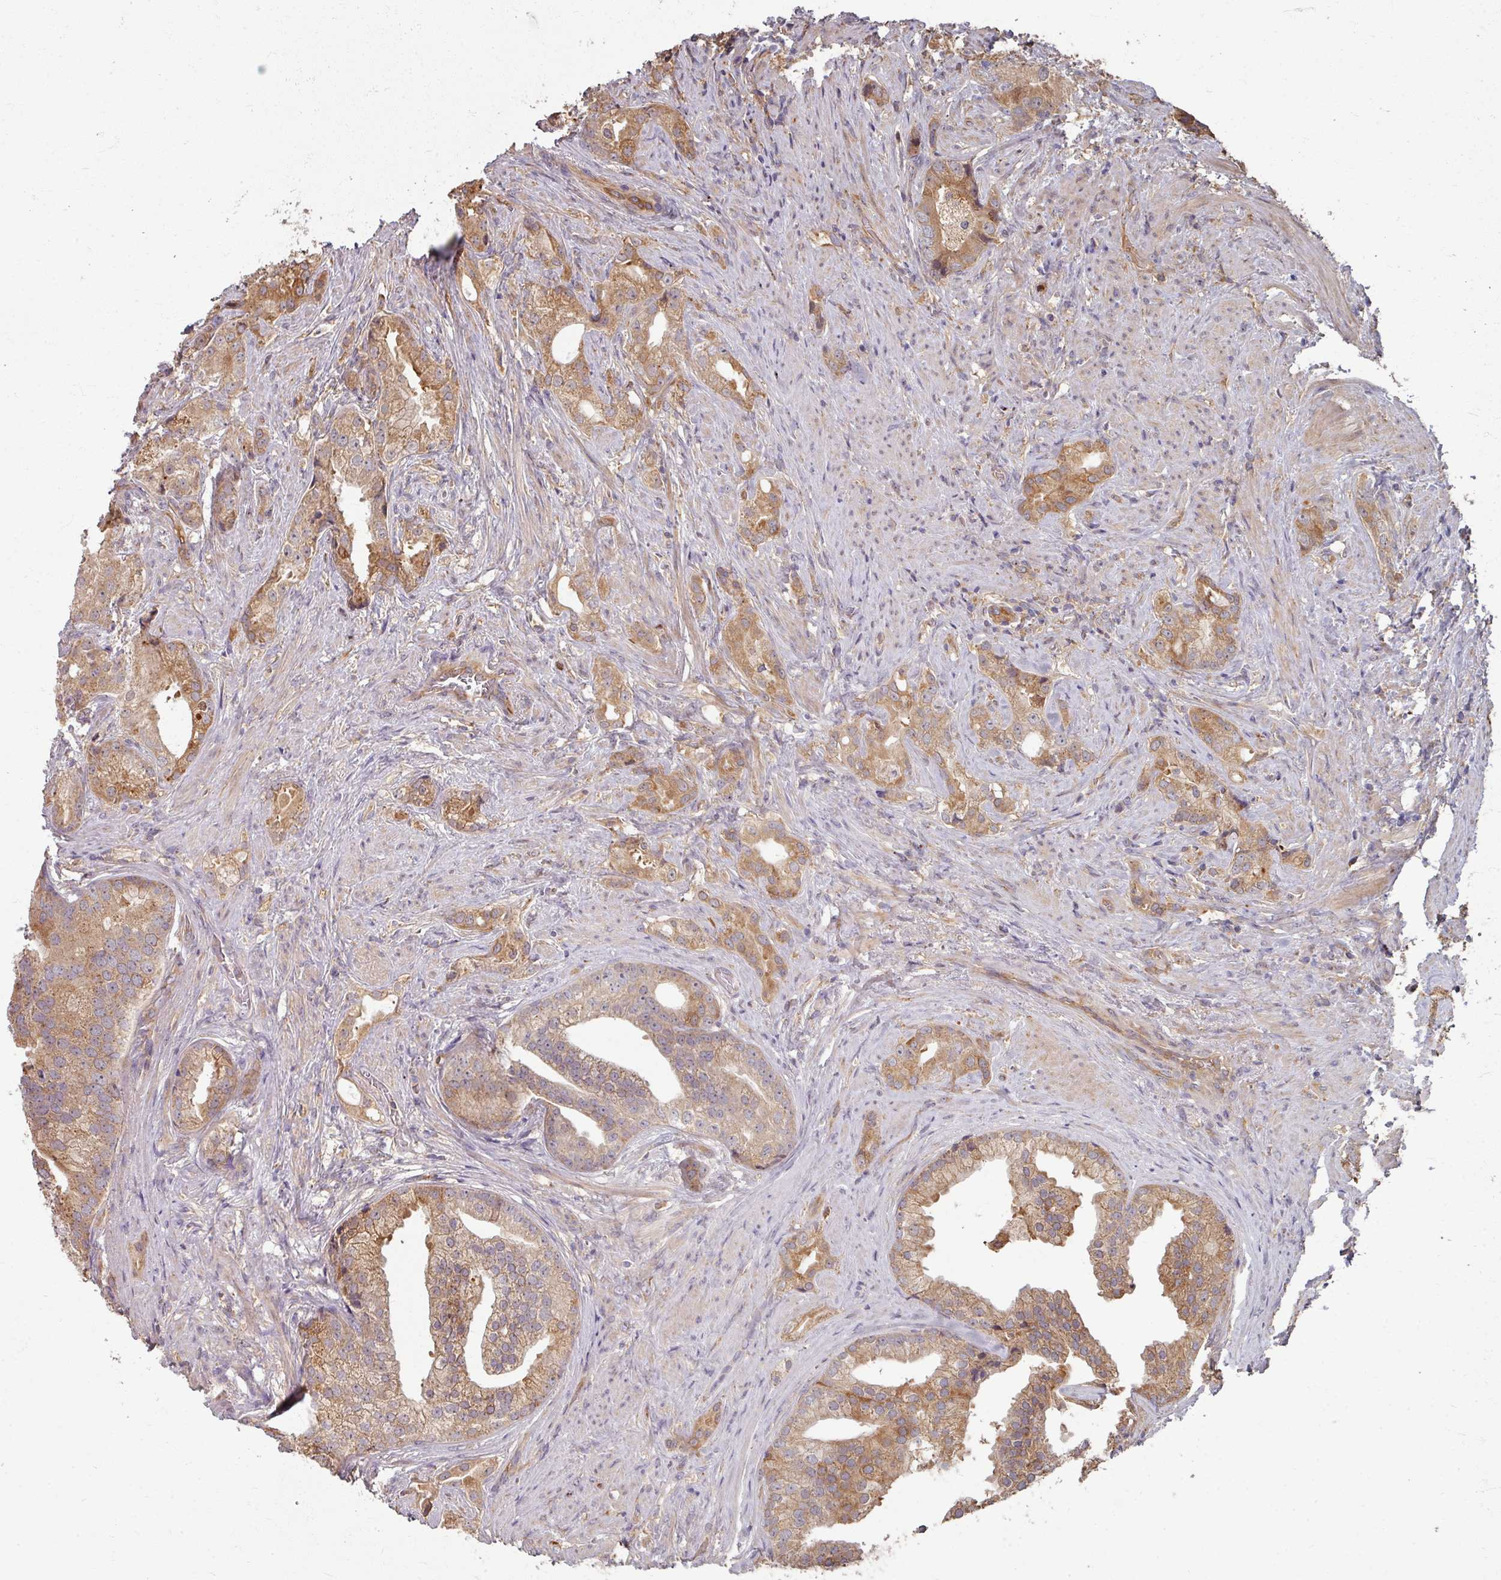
{"staining": {"intensity": "moderate", "quantity": ">75%", "location": "cytoplasmic/membranous"}, "tissue": "prostate cancer", "cell_type": "Tumor cells", "image_type": "cancer", "snomed": [{"axis": "morphology", "description": "Adenocarcinoma, Low grade"}, {"axis": "topography", "description": "Prostate"}], "caption": "This photomicrograph exhibits immunohistochemistry staining of adenocarcinoma (low-grade) (prostate), with medium moderate cytoplasmic/membranous expression in about >75% of tumor cells.", "gene": "CCDC68", "patient": {"sex": "male", "age": 71}}